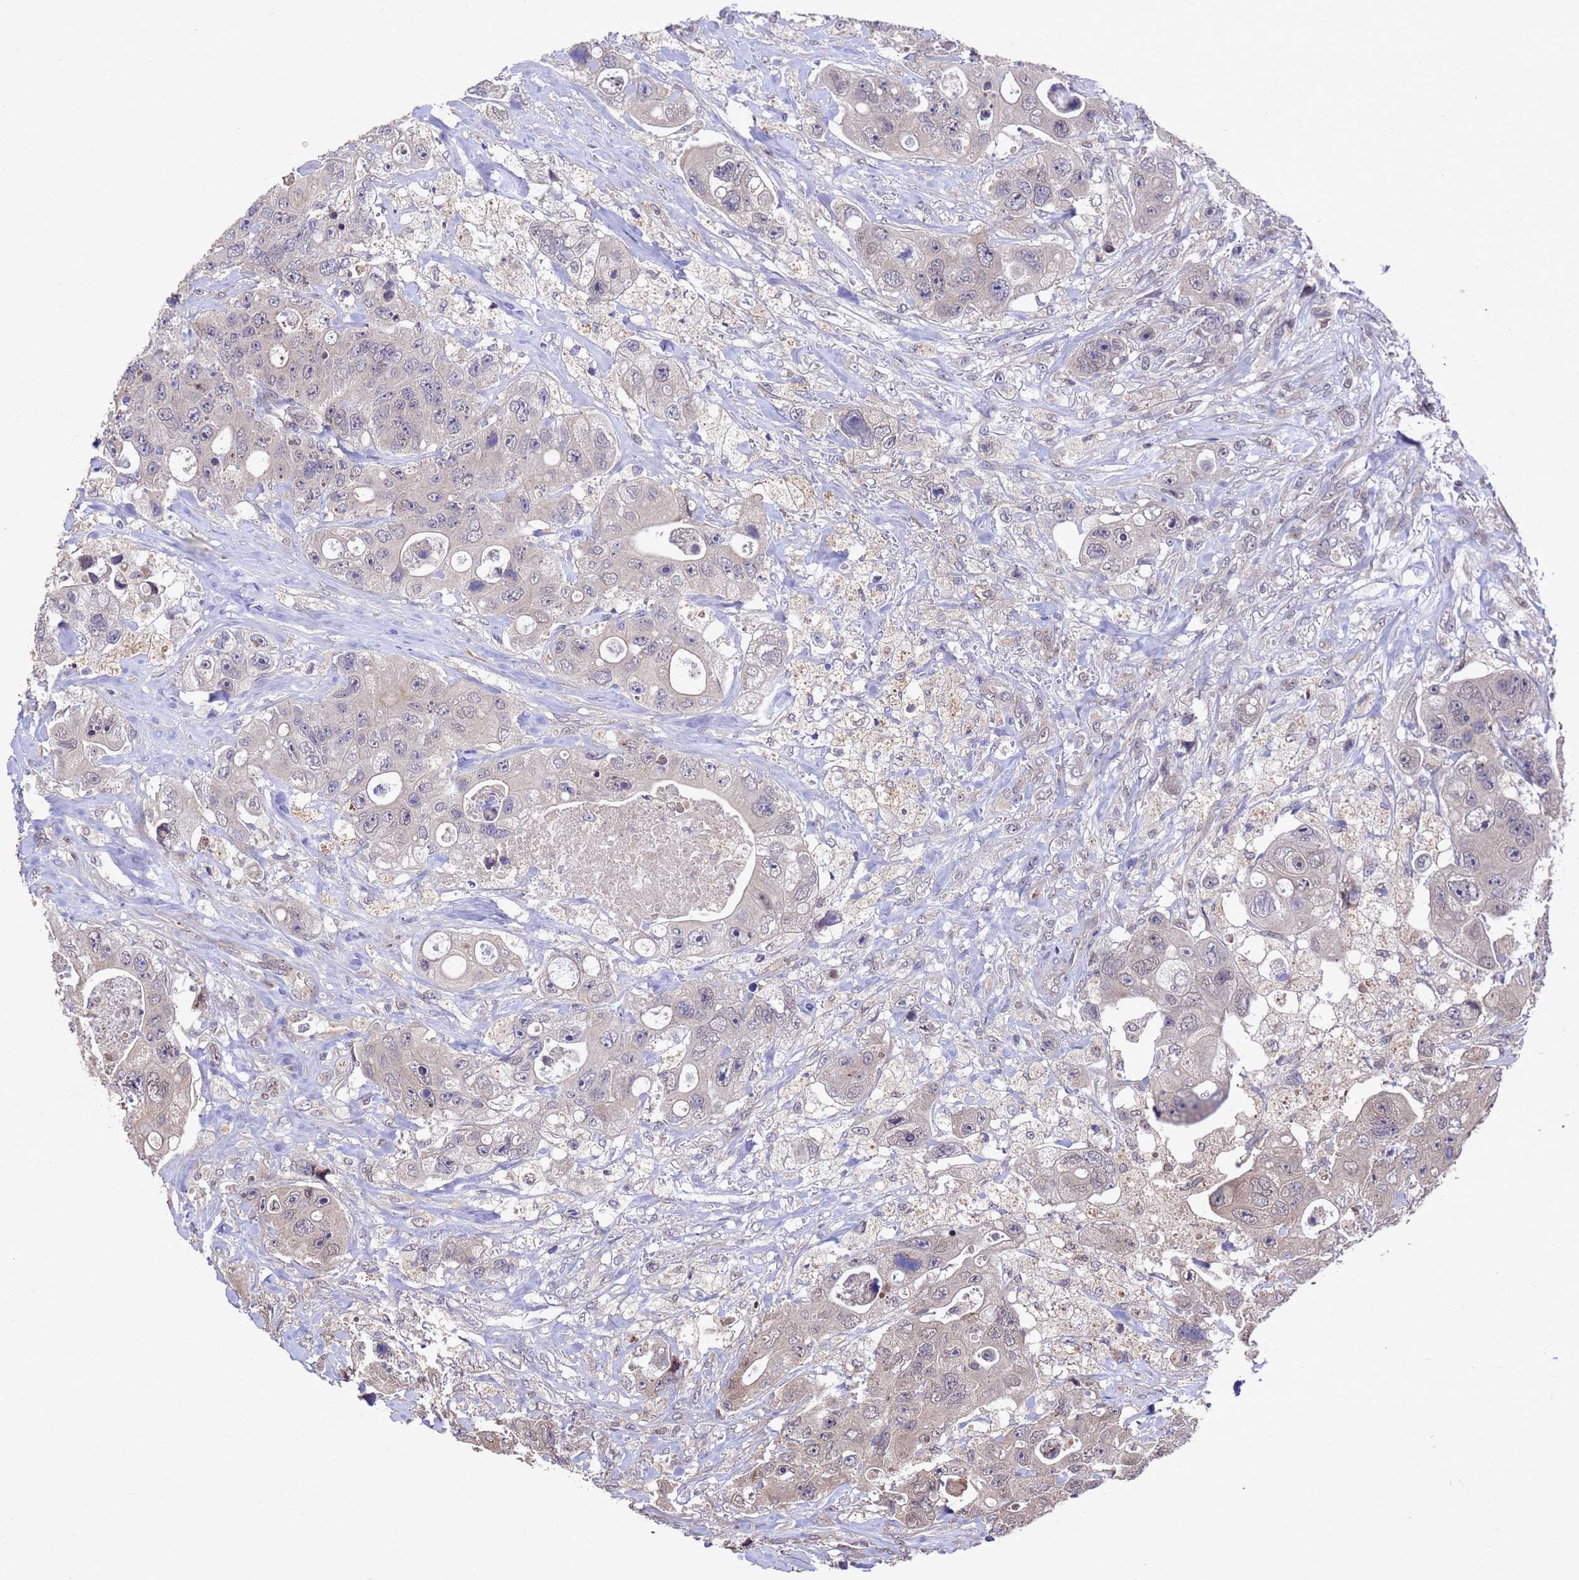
{"staining": {"intensity": "weak", "quantity": "25%-75%", "location": "nuclear"}, "tissue": "colorectal cancer", "cell_type": "Tumor cells", "image_type": "cancer", "snomed": [{"axis": "morphology", "description": "Adenocarcinoma, NOS"}, {"axis": "topography", "description": "Colon"}], "caption": "Tumor cells demonstrate weak nuclear expression in about 25%-75% of cells in colorectal cancer.", "gene": "TBK1", "patient": {"sex": "female", "age": 46}}